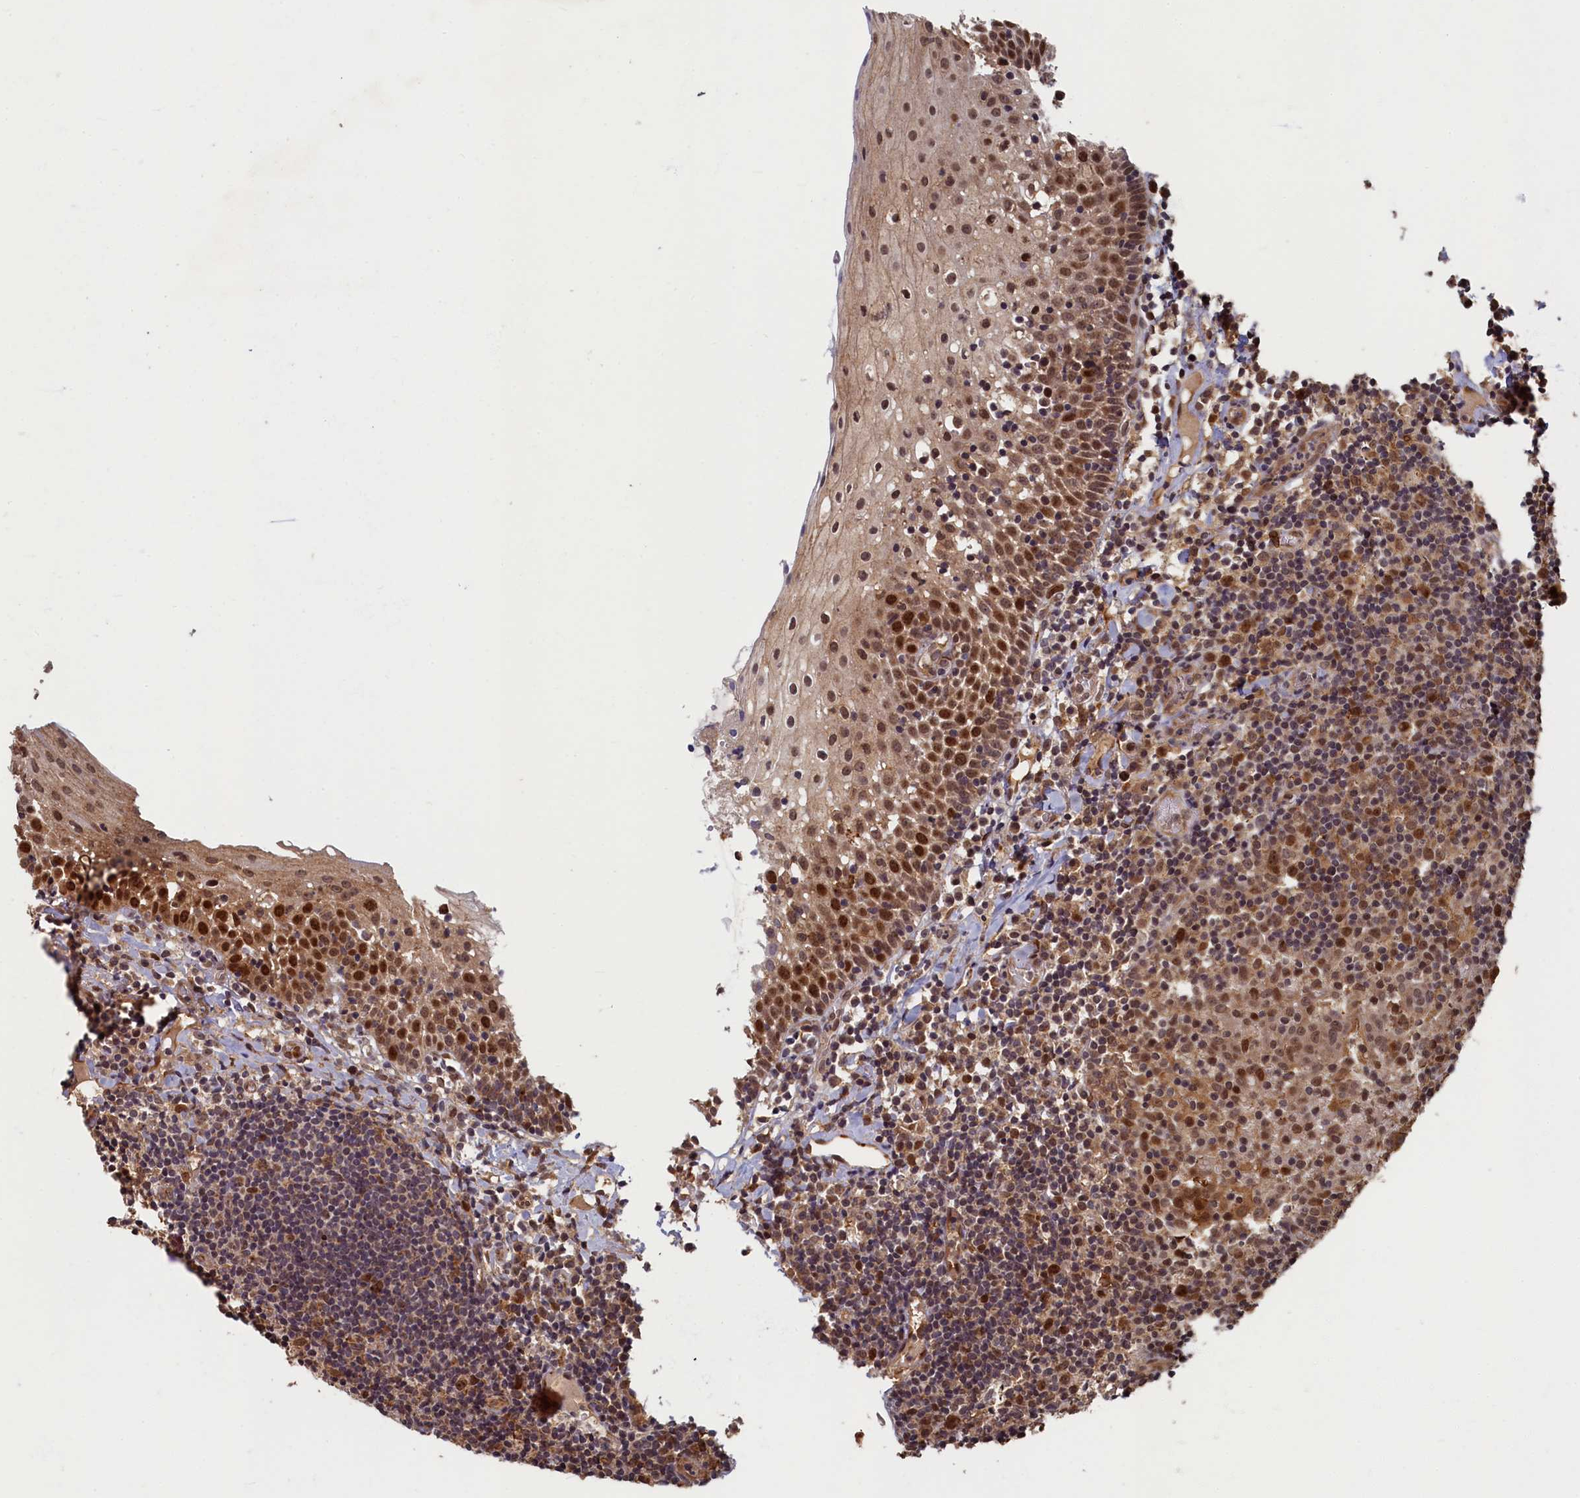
{"staining": {"intensity": "strong", "quantity": ">75%", "location": "cytoplasmic/membranous,nuclear"}, "tissue": "oral mucosa", "cell_type": "Squamous epithelial cells", "image_type": "normal", "snomed": [{"axis": "morphology", "description": "Normal tissue, NOS"}, {"axis": "topography", "description": "Oral tissue"}], "caption": "Immunohistochemical staining of benign human oral mucosa reveals high levels of strong cytoplasmic/membranous,nuclear staining in approximately >75% of squamous epithelial cells. Immunohistochemistry stains the protein of interest in brown and the nuclei are stained blue.", "gene": "BRCA1", "patient": {"sex": "female", "age": 69}}